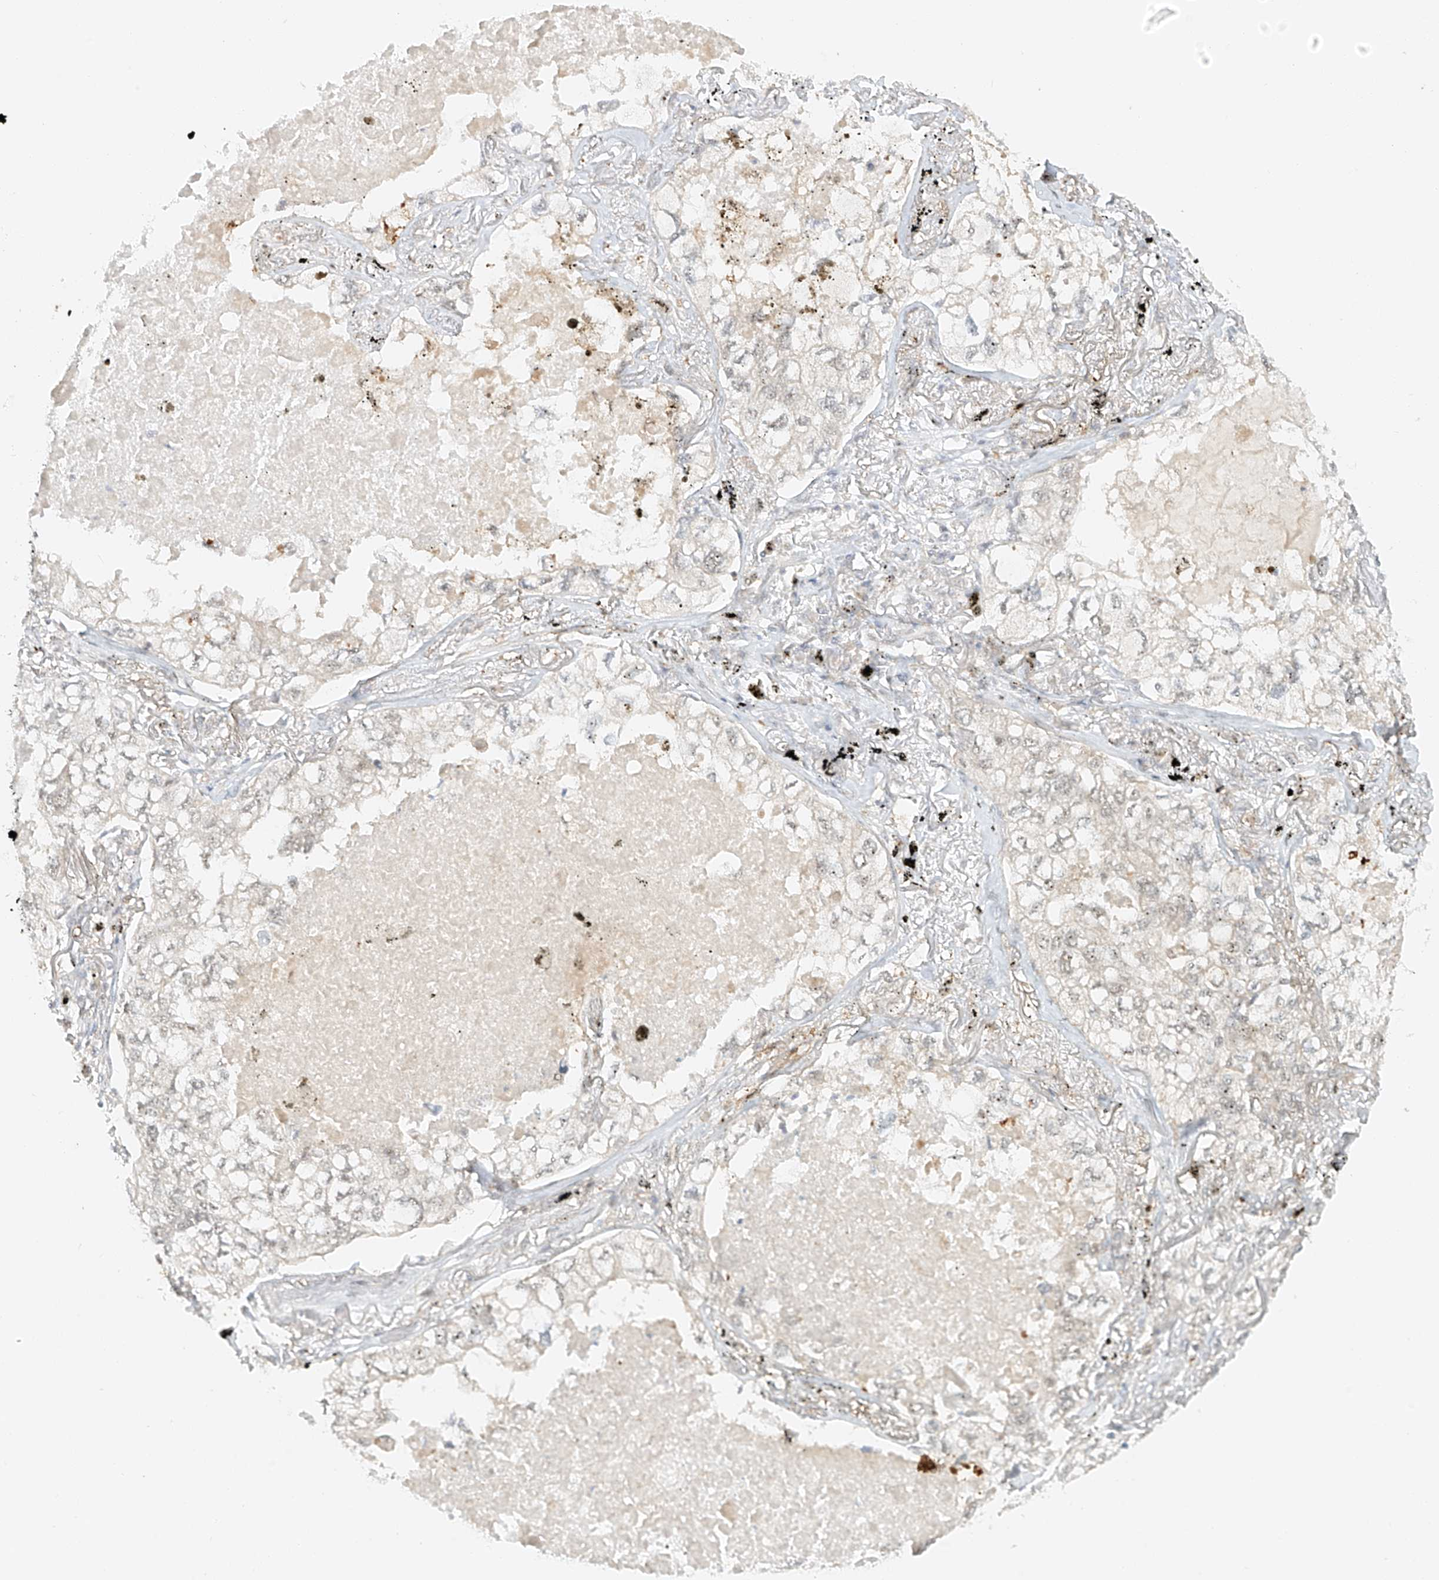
{"staining": {"intensity": "negative", "quantity": "none", "location": "none"}, "tissue": "lung cancer", "cell_type": "Tumor cells", "image_type": "cancer", "snomed": [{"axis": "morphology", "description": "Adenocarcinoma, NOS"}, {"axis": "topography", "description": "Lung"}], "caption": "Immunohistochemical staining of adenocarcinoma (lung) demonstrates no significant positivity in tumor cells.", "gene": "MIPEP", "patient": {"sex": "male", "age": 65}}